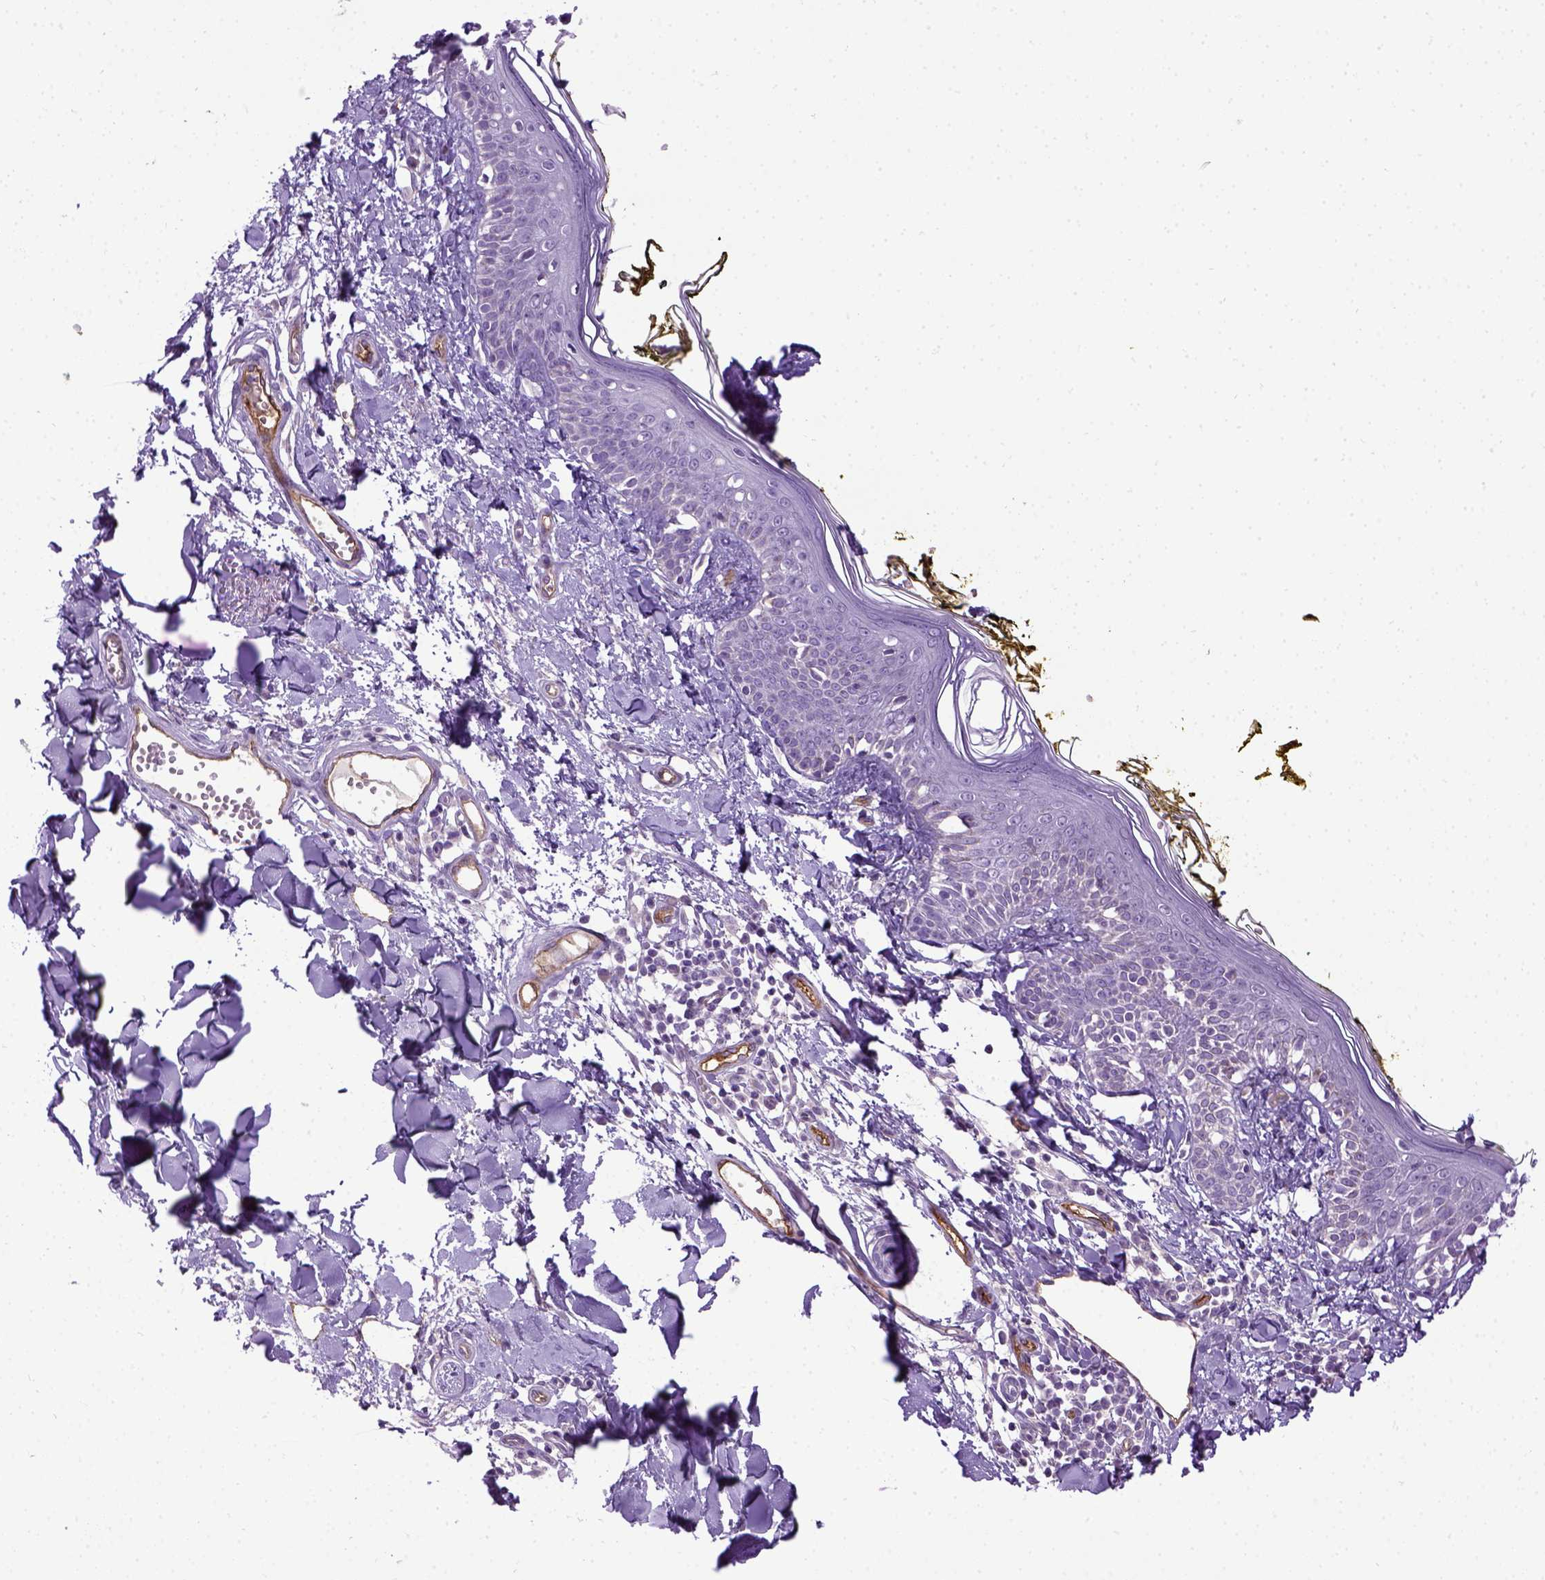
{"staining": {"intensity": "negative", "quantity": "none", "location": "none"}, "tissue": "skin", "cell_type": "Fibroblasts", "image_type": "normal", "snomed": [{"axis": "morphology", "description": "Normal tissue, NOS"}, {"axis": "topography", "description": "Skin"}], "caption": "Micrograph shows no significant protein staining in fibroblasts of normal skin. Brightfield microscopy of IHC stained with DAB (3,3'-diaminobenzidine) (brown) and hematoxylin (blue), captured at high magnification.", "gene": "ENG", "patient": {"sex": "male", "age": 76}}